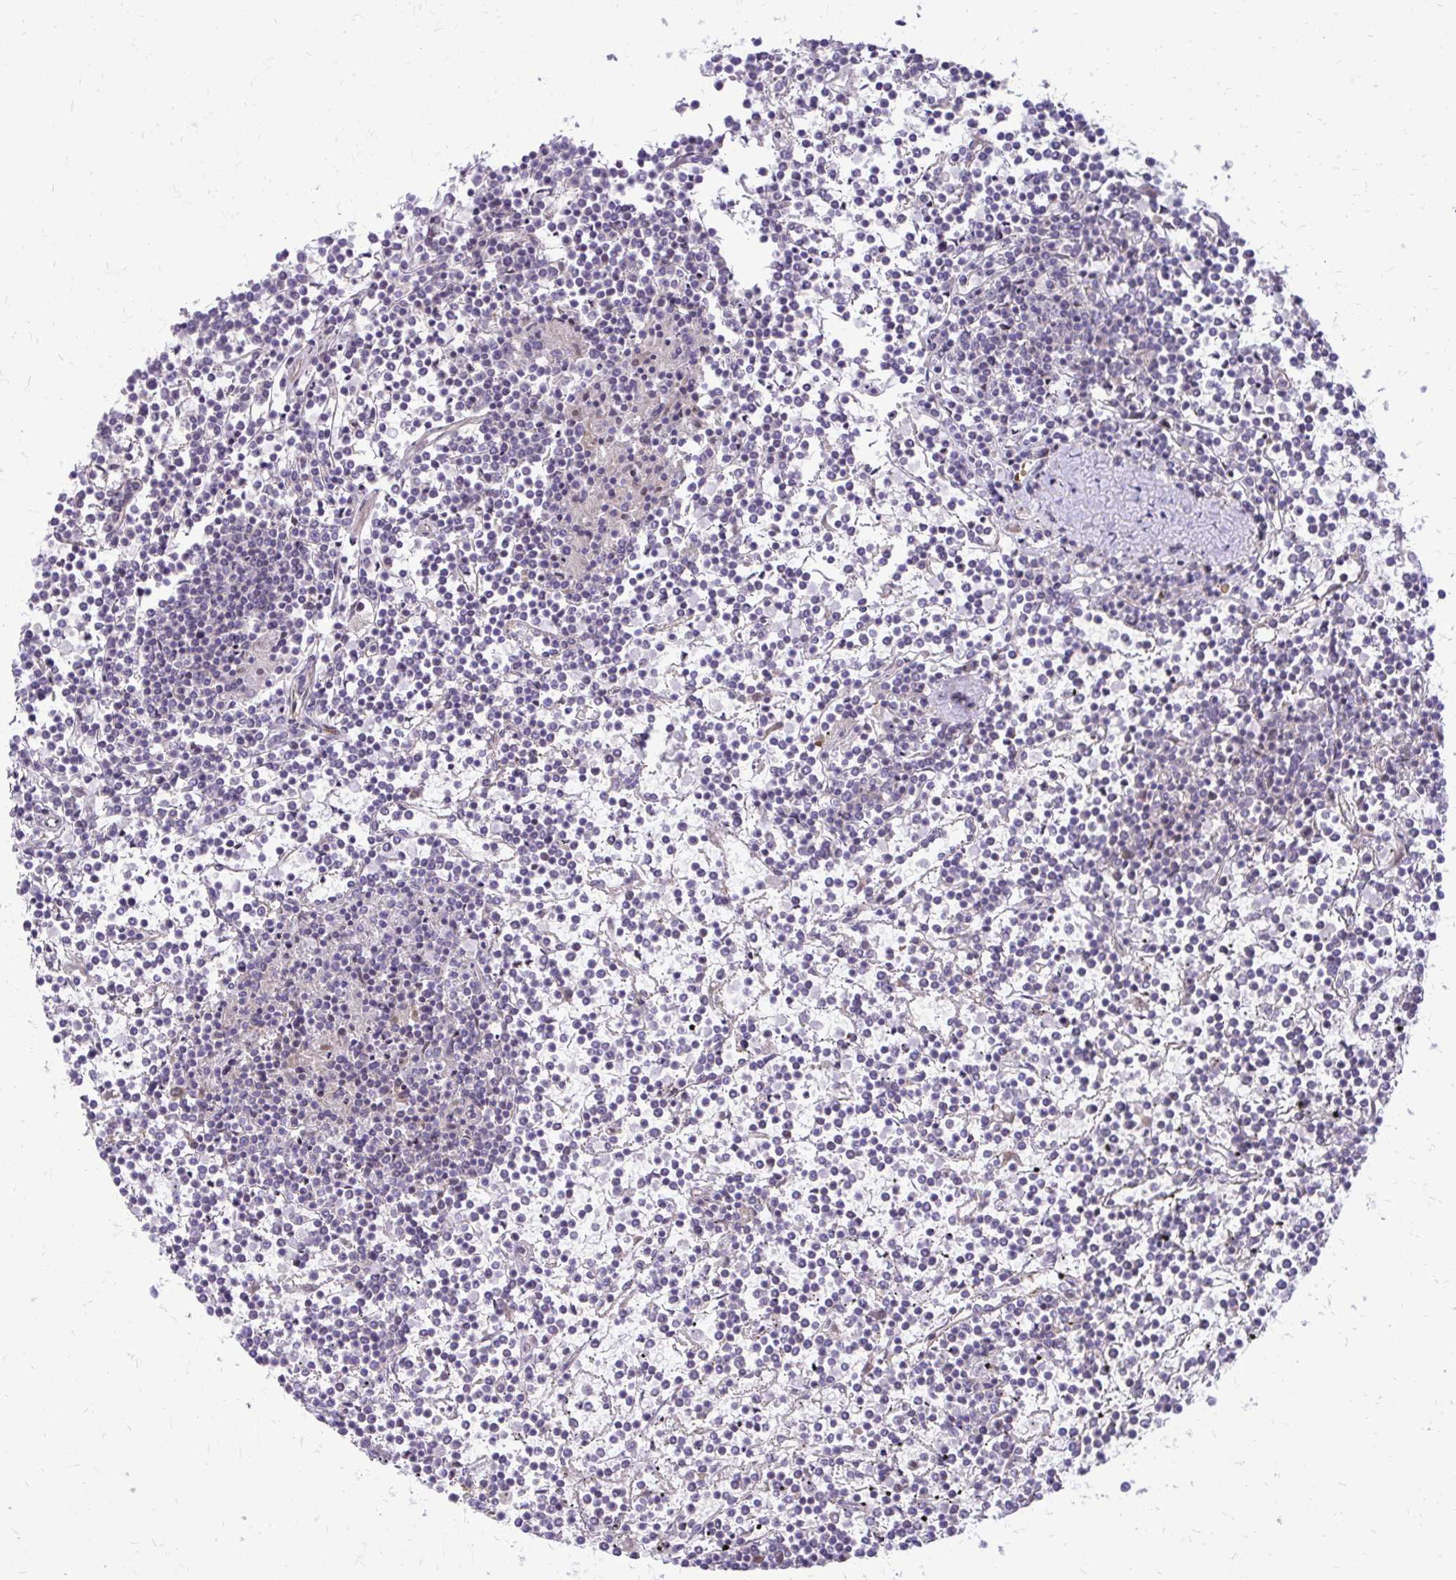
{"staining": {"intensity": "negative", "quantity": "none", "location": "none"}, "tissue": "lymphoma", "cell_type": "Tumor cells", "image_type": "cancer", "snomed": [{"axis": "morphology", "description": "Malignant lymphoma, non-Hodgkin's type, Low grade"}, {"axis": "topography", "description": "Spleen"}], "caption": "Tumor cells are negative for protein expression in human lymphoma. (Brightfield microscopy of DAB immunohistochemistry at high magnification).", "gene": "PPDPFL", "patient": {"sex": "female", "age": 19}}